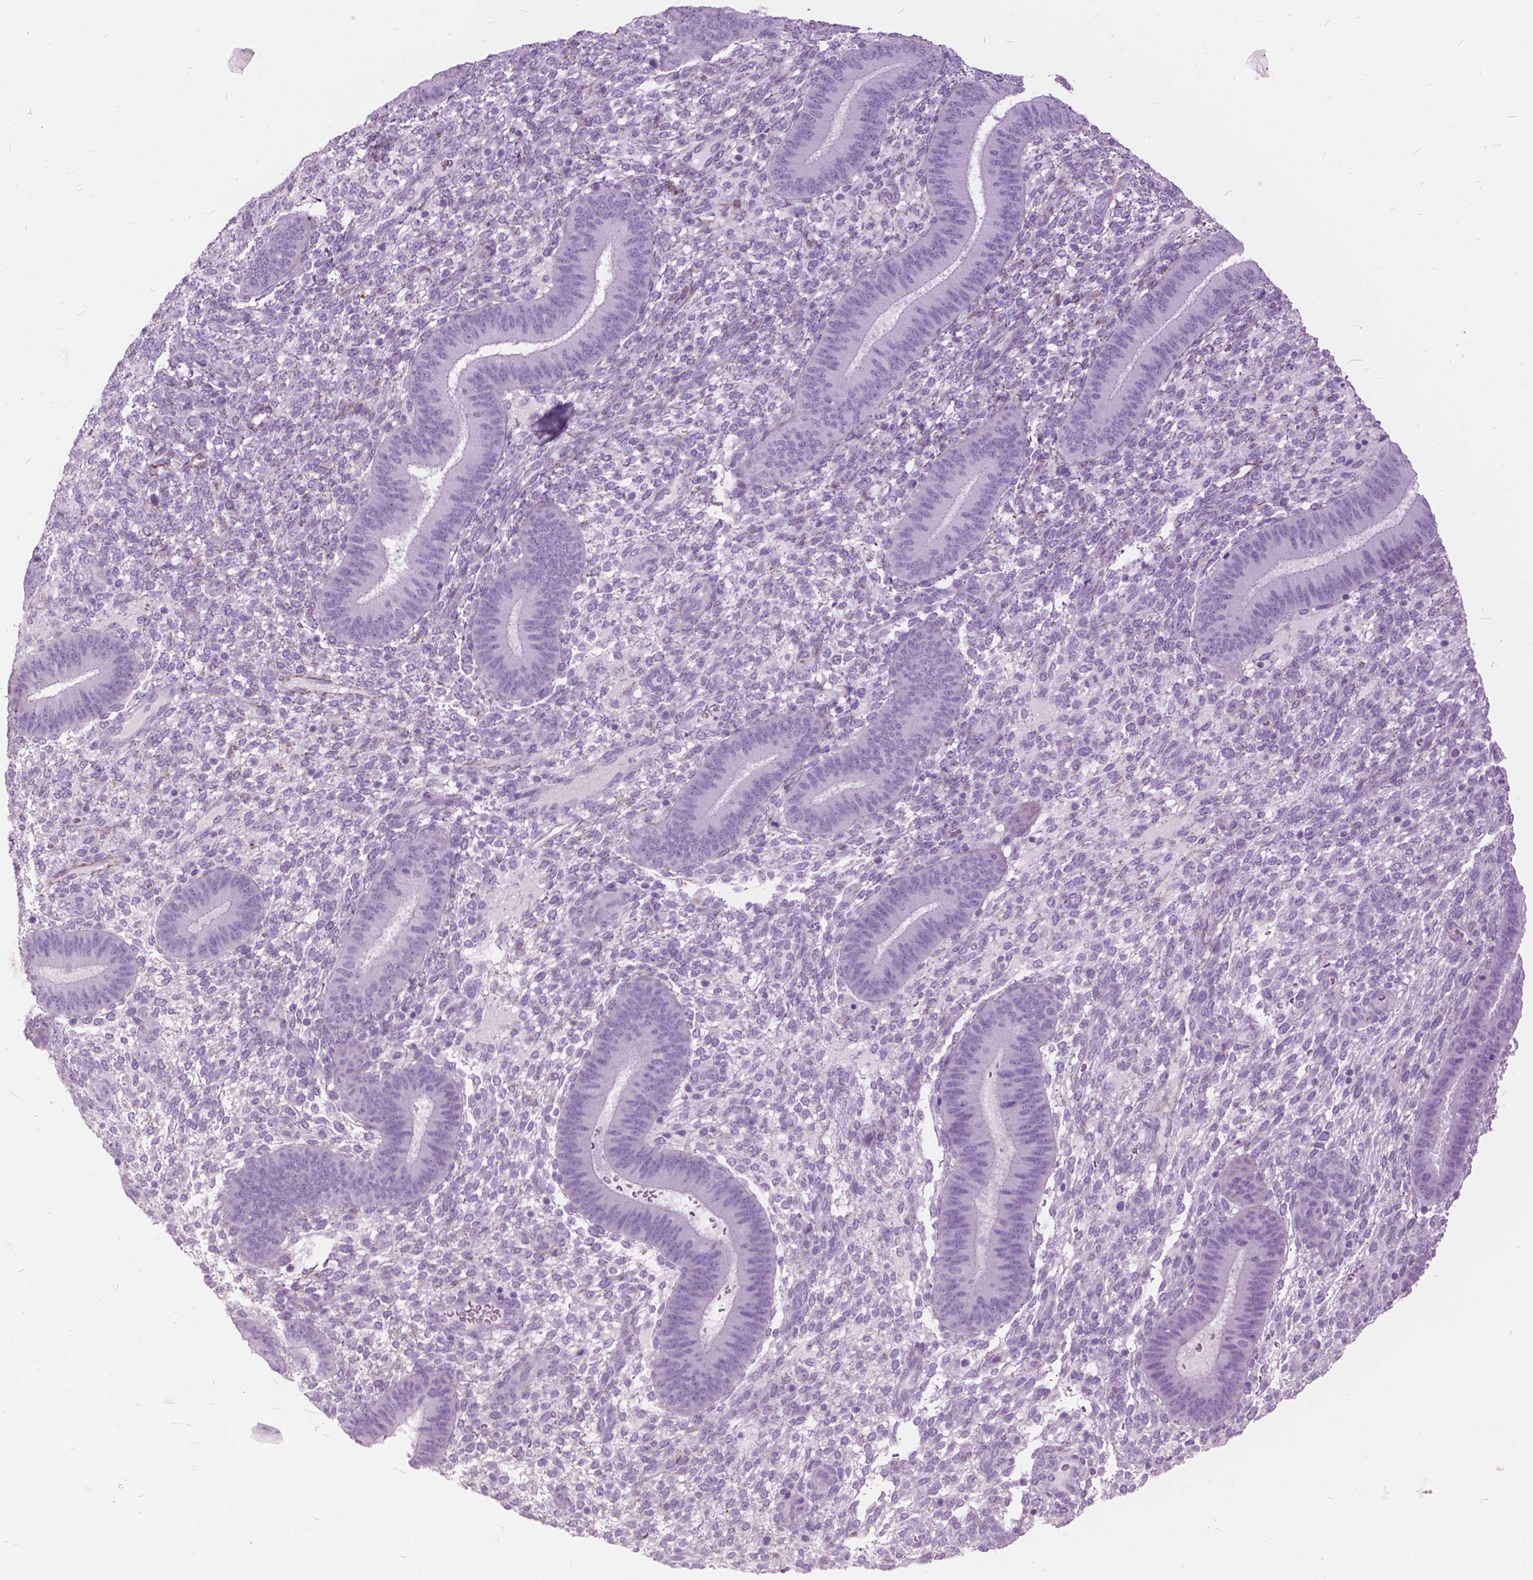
{"staining": {"intensity": "negative", "quantity": "none", "location": "none"}, "tissue": "endometrium", "cell_type": "Cells in endometrial stroma", "image_type": "normal", "snomed": [{"axis": "morphology", "description": "Normal tissue, NOS"}, {"axis": "topography", "description": "Endometrium"}], "caption": "A histopathology image of human endometrium is negative for staining in cells in endometrial stroma. (Immunohistochemistry (ihc), brightfield microscopy, high magnification).", "gene": "GDF9", "patient": {"sex": "female", "age": 39}}